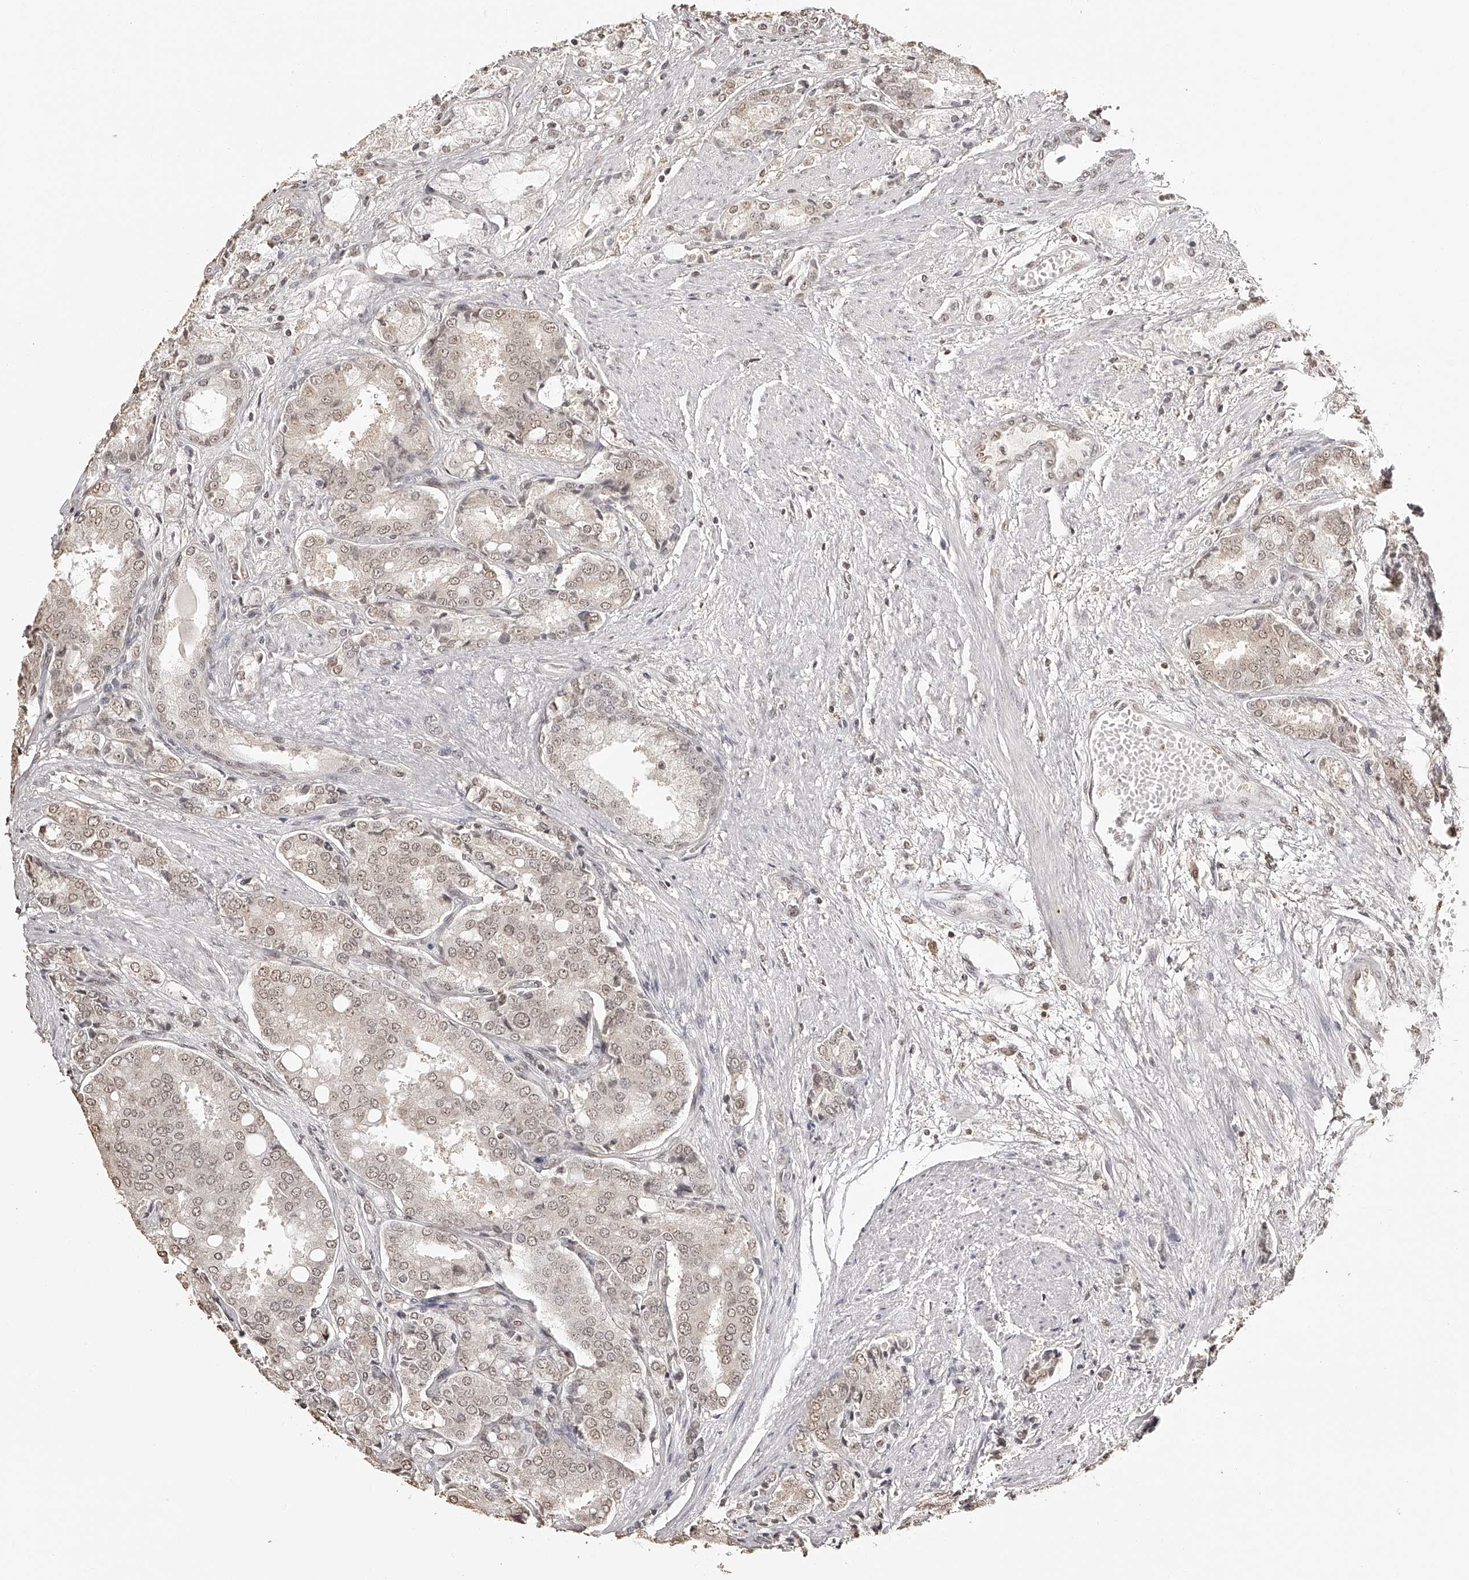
{"staining": {"intensity": "weak", "quantity": ">75%", "location": "nuclear"}, "tissue": "prostate cancer", "cell_type": "Tumor cells", "image_type": "cancer", "snomed": [{"axis": "morphology", "description": "Adenocarcinoma, High grade"}, {"axis": "topography", "description": "Prostate"}], "caption": "This micrograph exhibits prostate cancer stained with immunohistochemistry to label a protein in brown. The nuclear of tumor cells show weak positivity for the protein. Nuclei are counter-stained blue.", "gene": "ZNF503", "patient": {"sex": "male", "age": 50}}